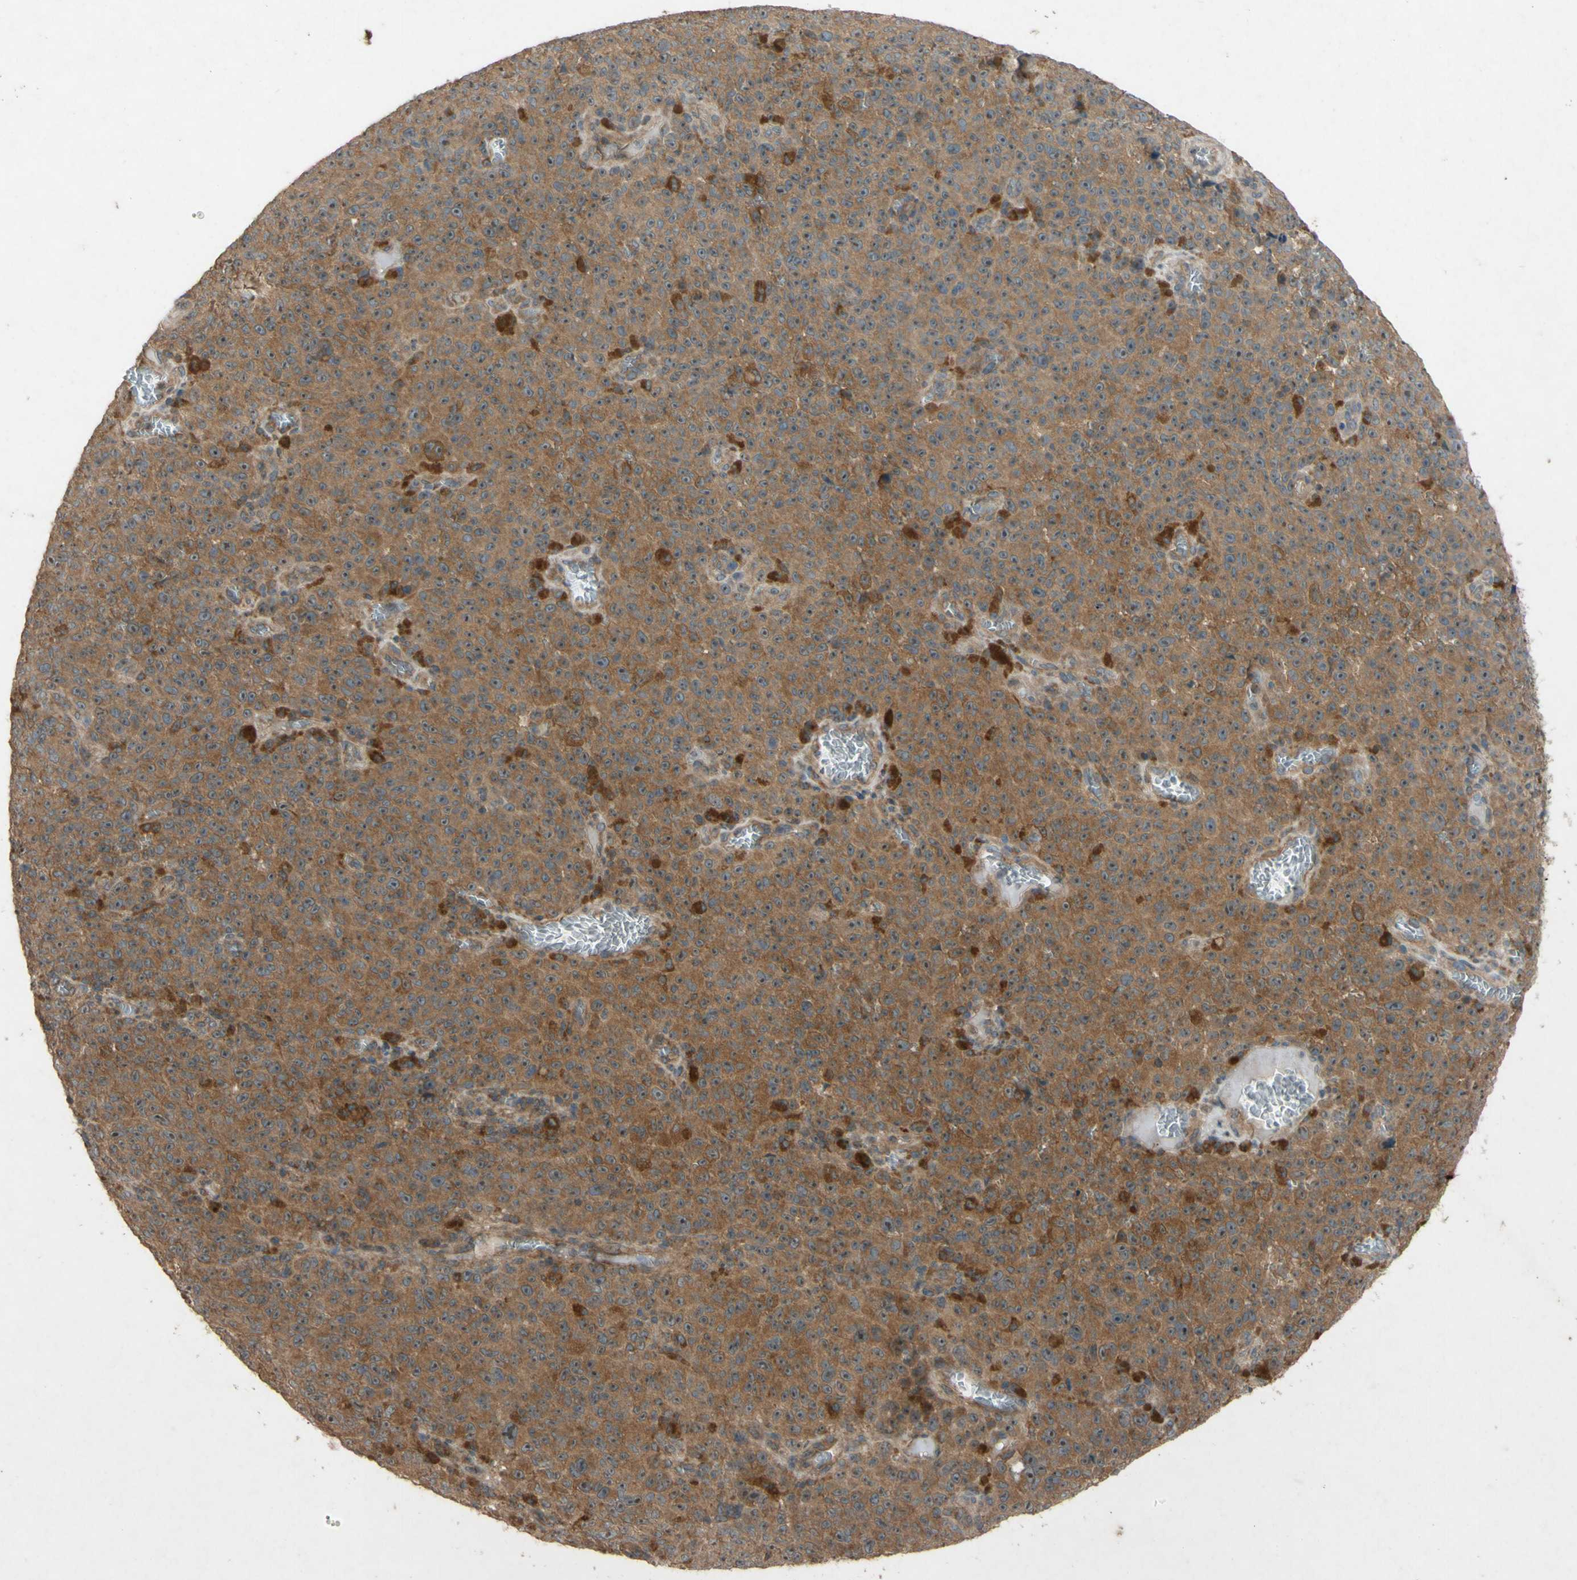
{"staining": {"intensity": "moderate", "quantity": ">75%", "location": "cytoplasmic/membranous"}, "tissue": "melanoma", "cell_type": "Tumor cells", "image_type": "cancer", "snomed": [{"axis": "morphology", "description": "Malignant melanoma, NOS"}, {"axis": "topography", "description": "Skin"}], "caption": "Melanoma stained for a protein exhibits moderate cytoplasmic/membranous positivity in tumor cells.", "gene": "ATP6V1F", "patient": {"sex": "female", "age": 82}}